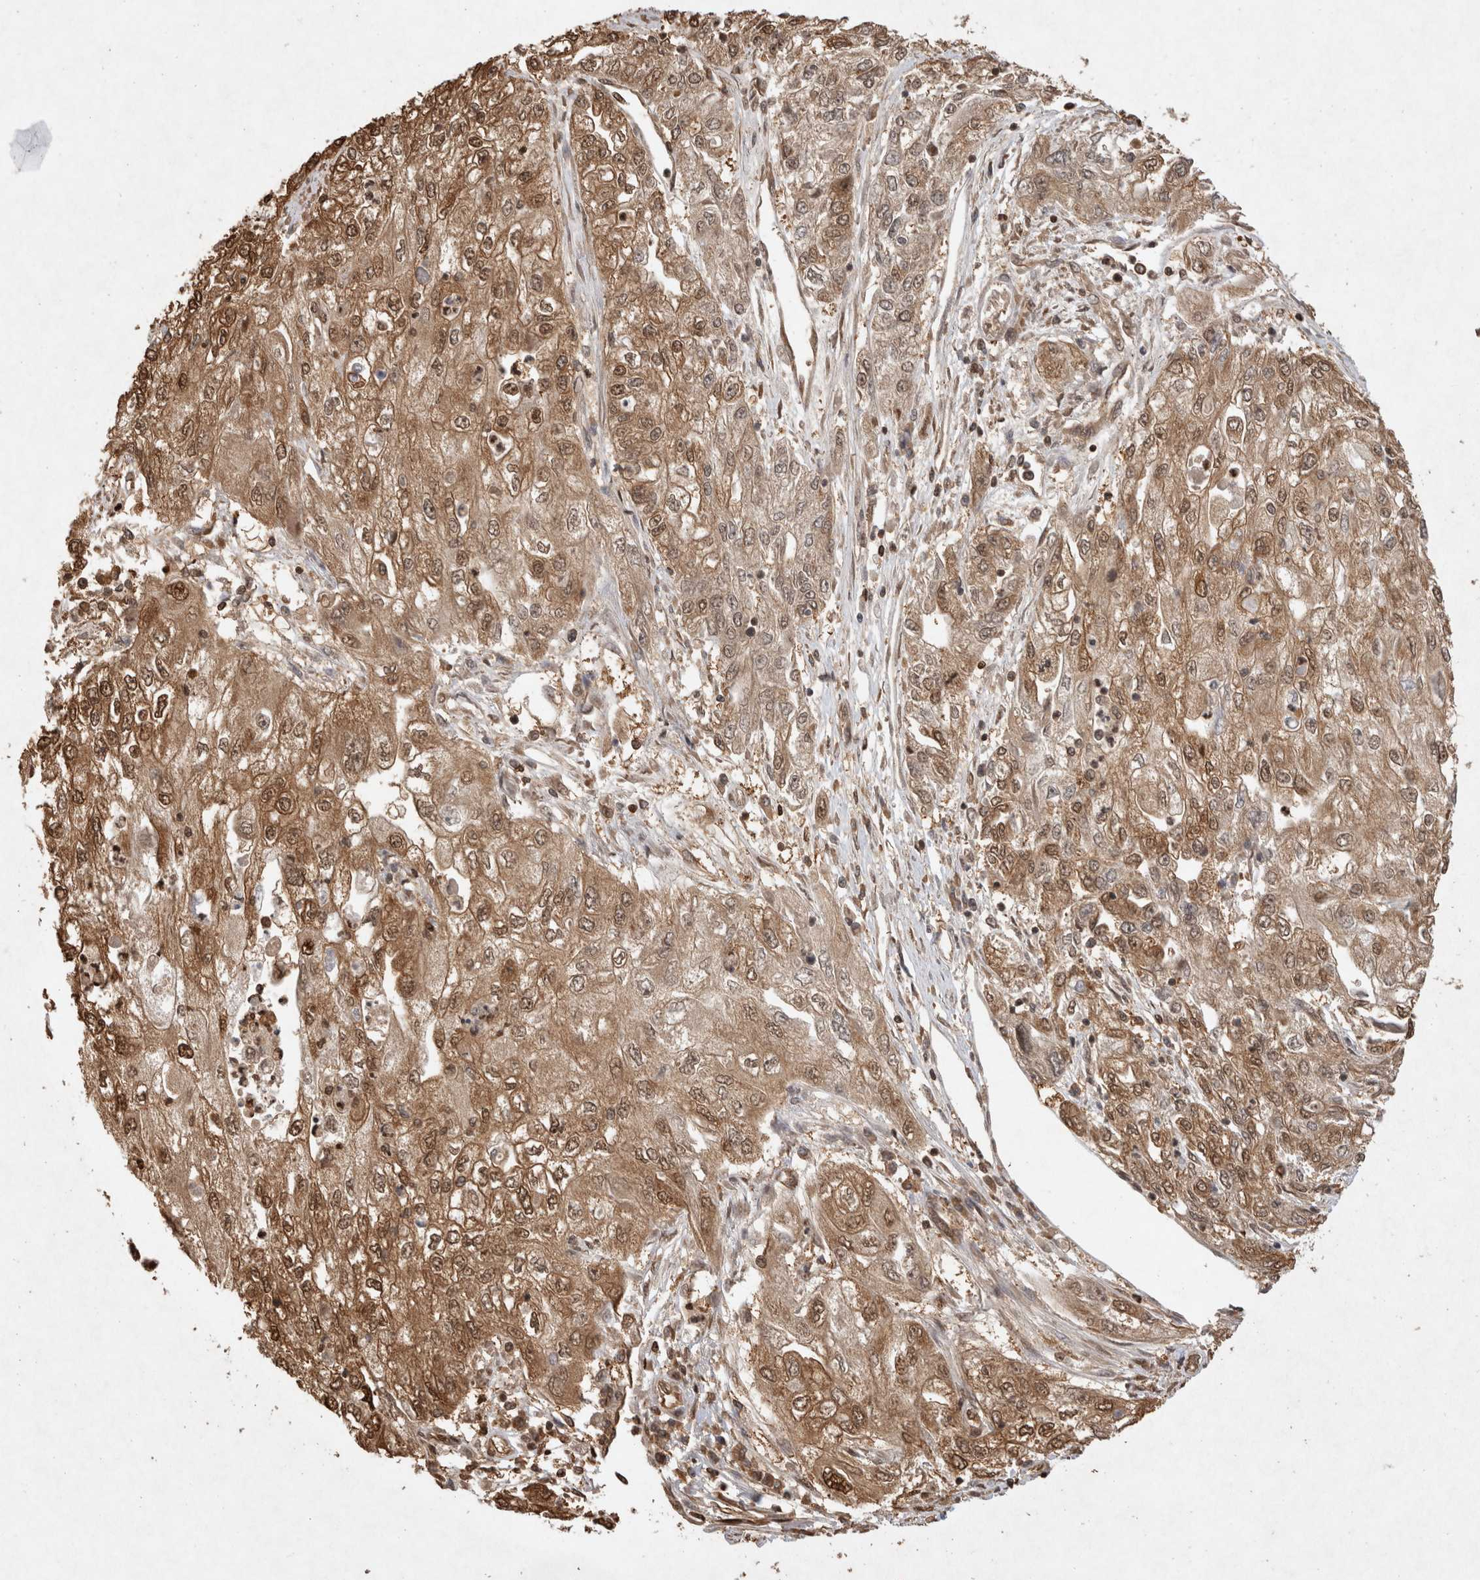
{"staining": {"intensity": "moderate", "quantity": ">75%", "location": "cytoplasmic/membranous,nuclear"}, "tissue": "endometrial cancer", "cell_type": "Tumor cells", "image_type": "cancer", "snomed": [{"axis": "morphology", "description": "Adenocarcinoma, NOS"}, {"axis": "topography", "description": "Endometrium"}], "caption": "Immunohistochemistry (IHC) (DAB (3,3'-diaminobenzidine)) staining of human endometrial cancer displays moderate cytoplasmic/membranous and nuclear protein staining in about >75% of tumor cells. (DAB (3,3'-diaminobenzidine) IHC with brightfield microscopy, high magnification).", "gene": "HDGF", "patient": {"sex": "female", "age": 49}}